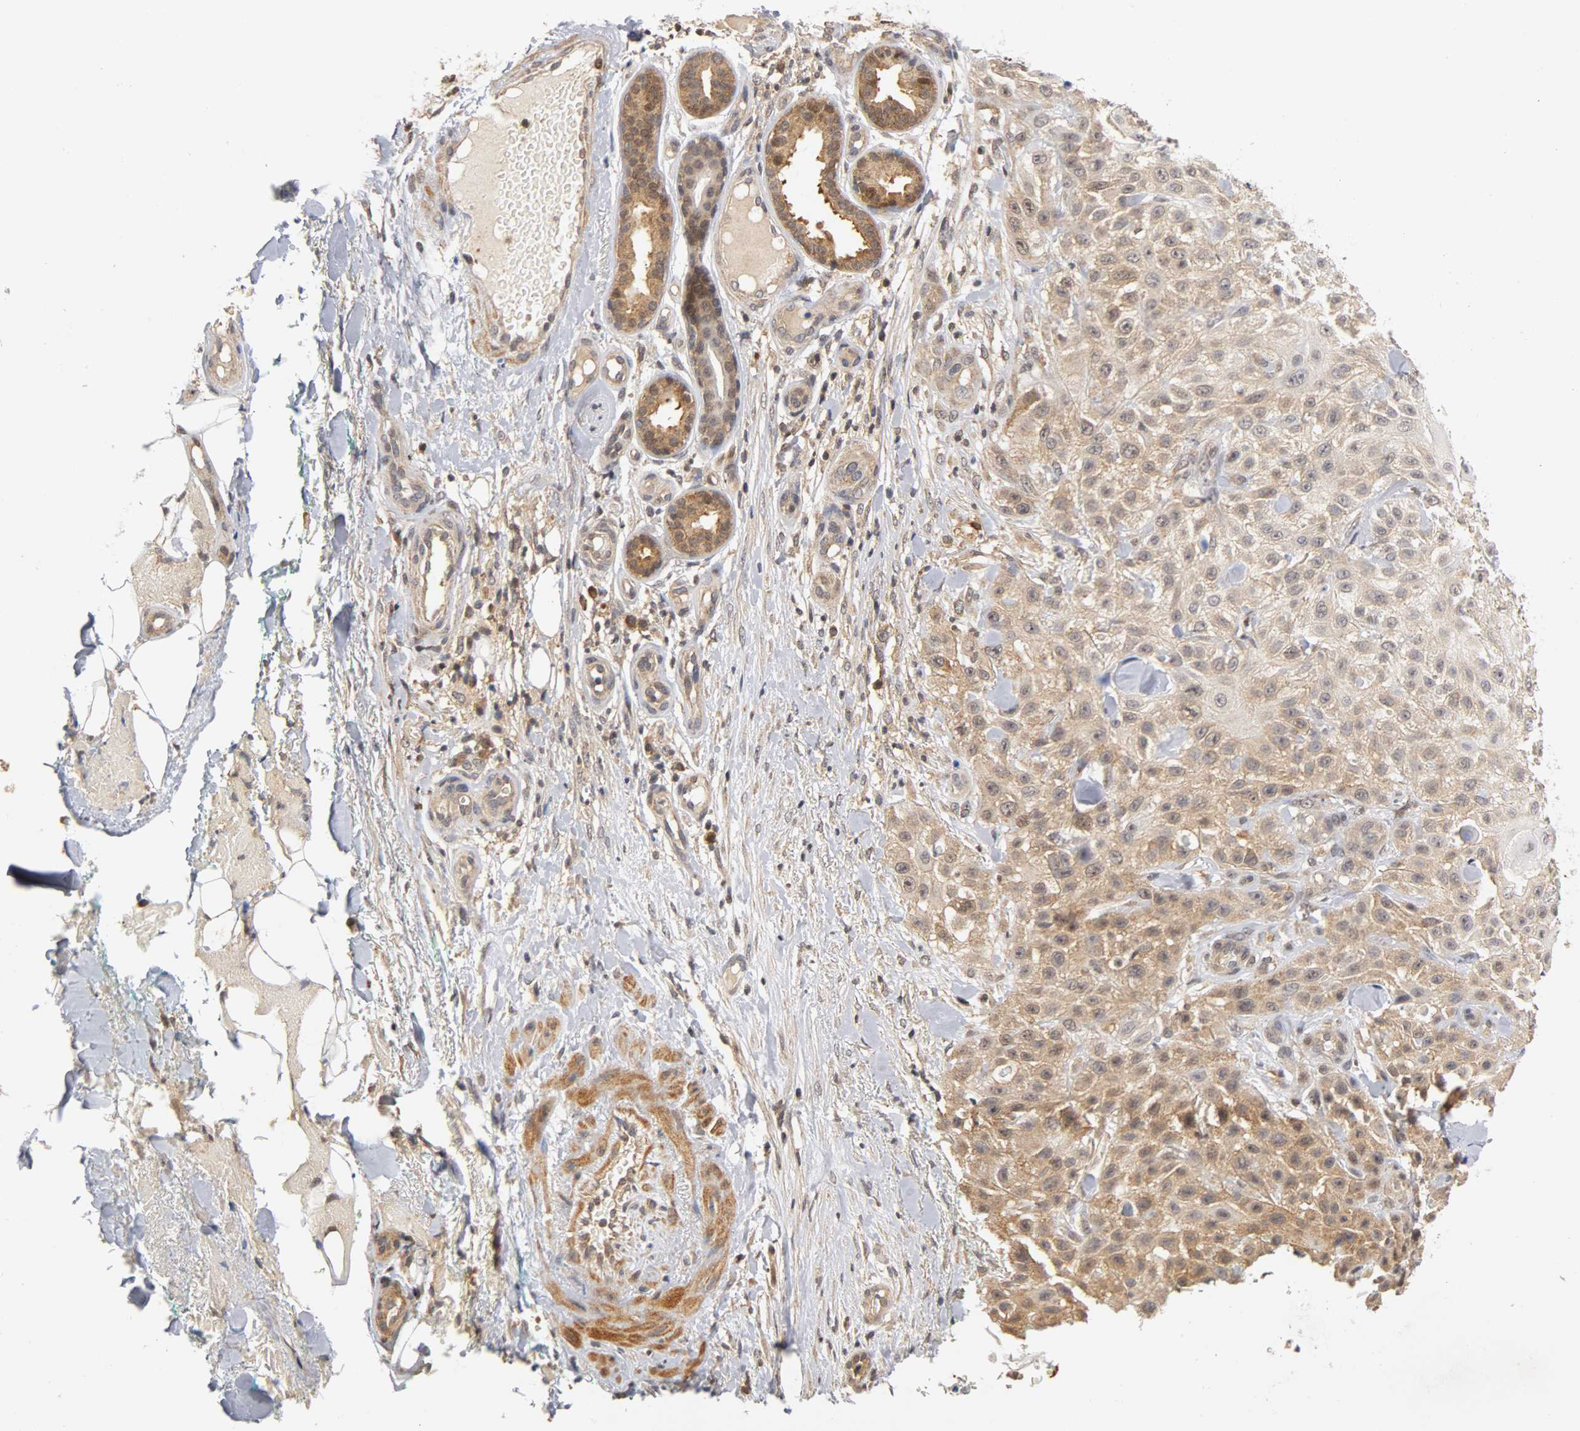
{"staining": {"intensity": "moderate", "quantity": ">75%", "location": "cytoplasmic/membranous,nuclear"}, "tissue": "skin cancer", "cell_type": "Tumor cells", "image_type": "cancer", "snomed": [{"axis": "morphology", "description": "Squamous cell carcinoma, NOS"}, {"axis": "topography", "description": "Skin"}], "caption": "Brown immunohistochemical staining in human skin cancer displays moderate cytoplasmic/membranous and nuclear positivity in approximately >75% of tumor cells.", "gene": "UBE2M", "patient": {"sex": "female", "age": 42}}